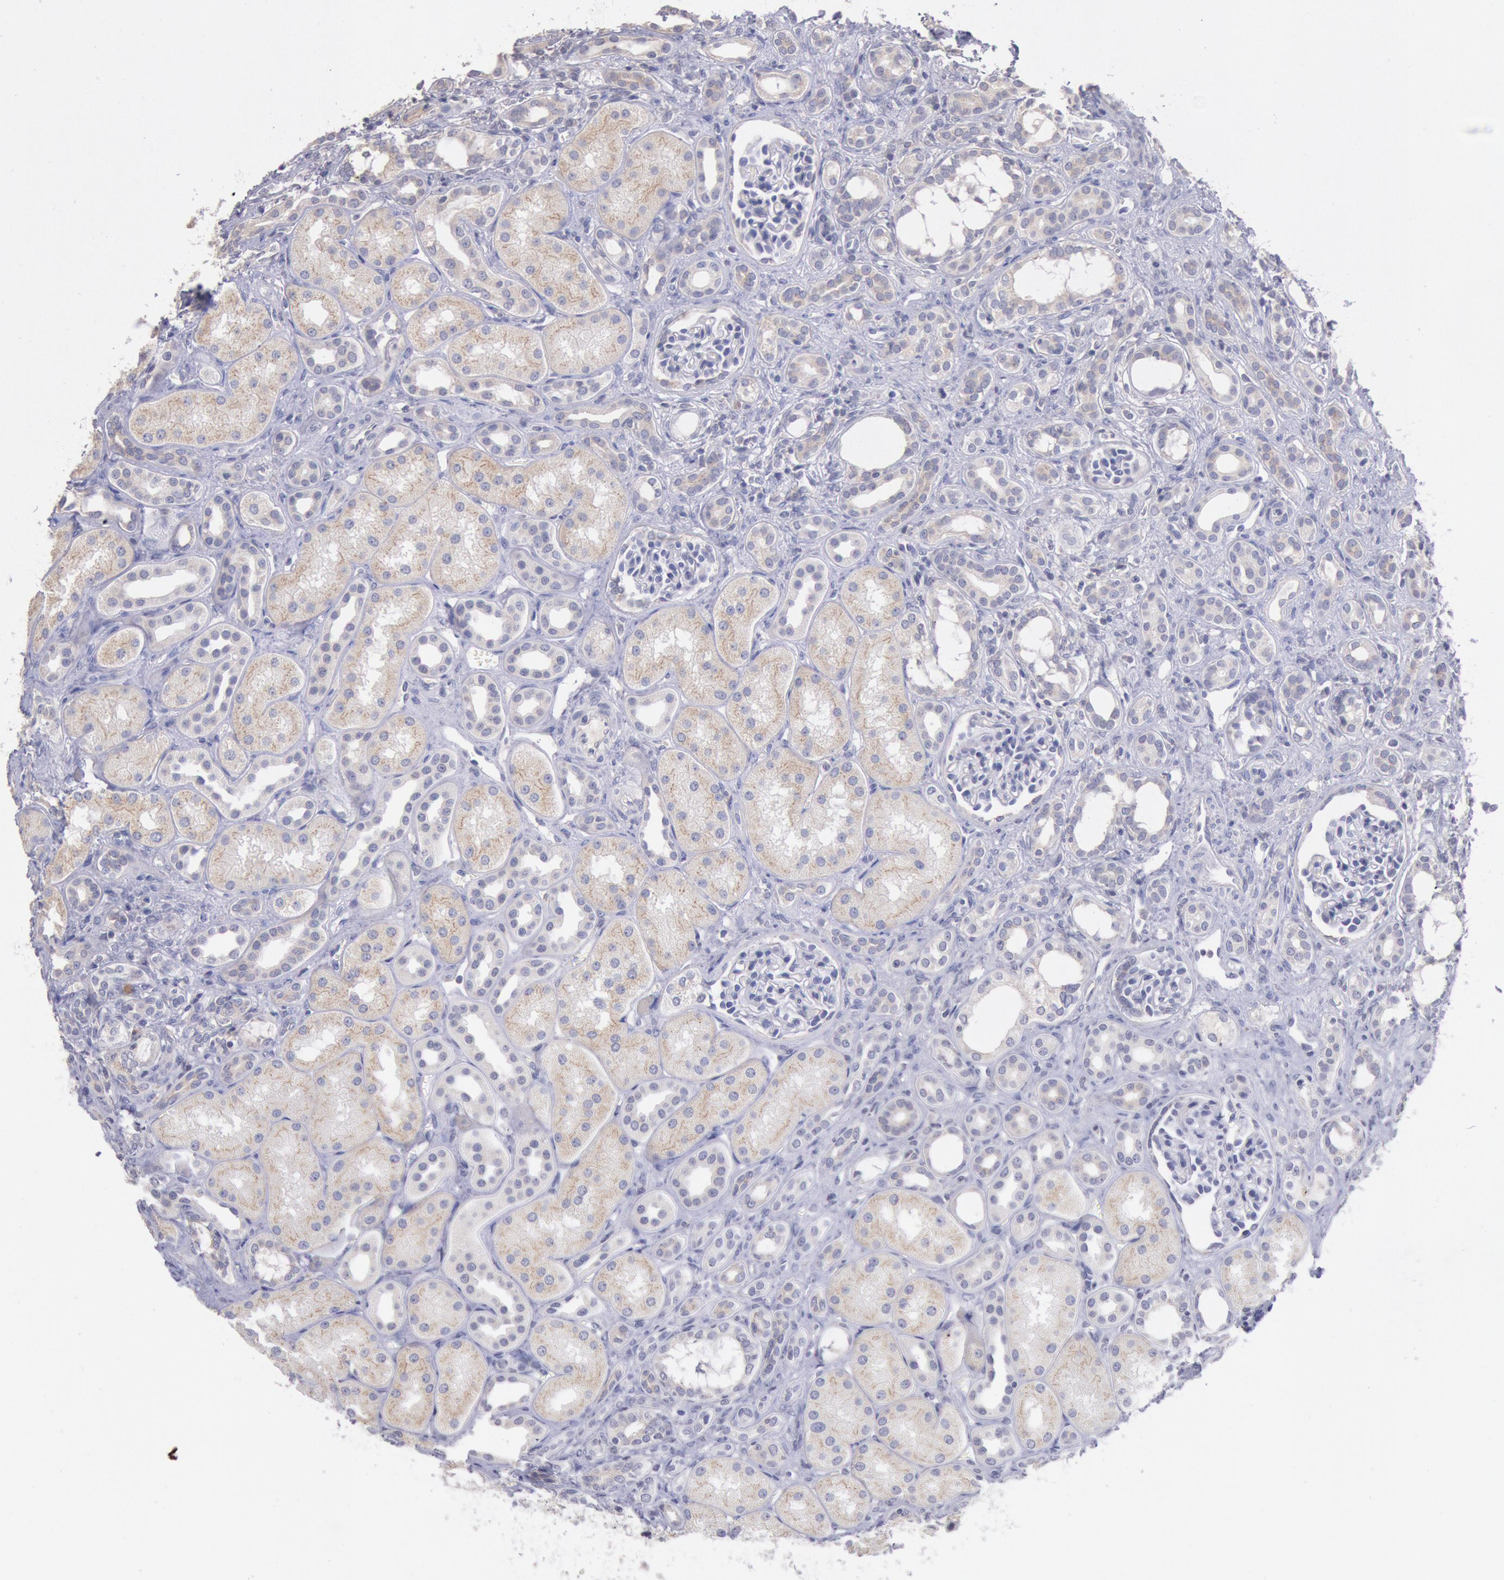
{"staining": {"intensity": "negative", "quantity": "none", "location": "none"}, "tissue": "kidney", "cell_type": "Cells in glomeruli", "image_type": "normal", "snomed": [{"axis": "morphology", "description": "Normal tissue, NOS"}, {"axis": "topography", "description": "Kidney"}], "caption": "High magnification brightfield microscopy of unremarkable kidney stained with DAB (3,3'-diaminobenzidine) (brown) and counterstained with hematoxylin (blue): cells in glomeruli show no significant positivity.", "gene": "GAL3ST1", "patient": {"sex": "male", "age": 7}}